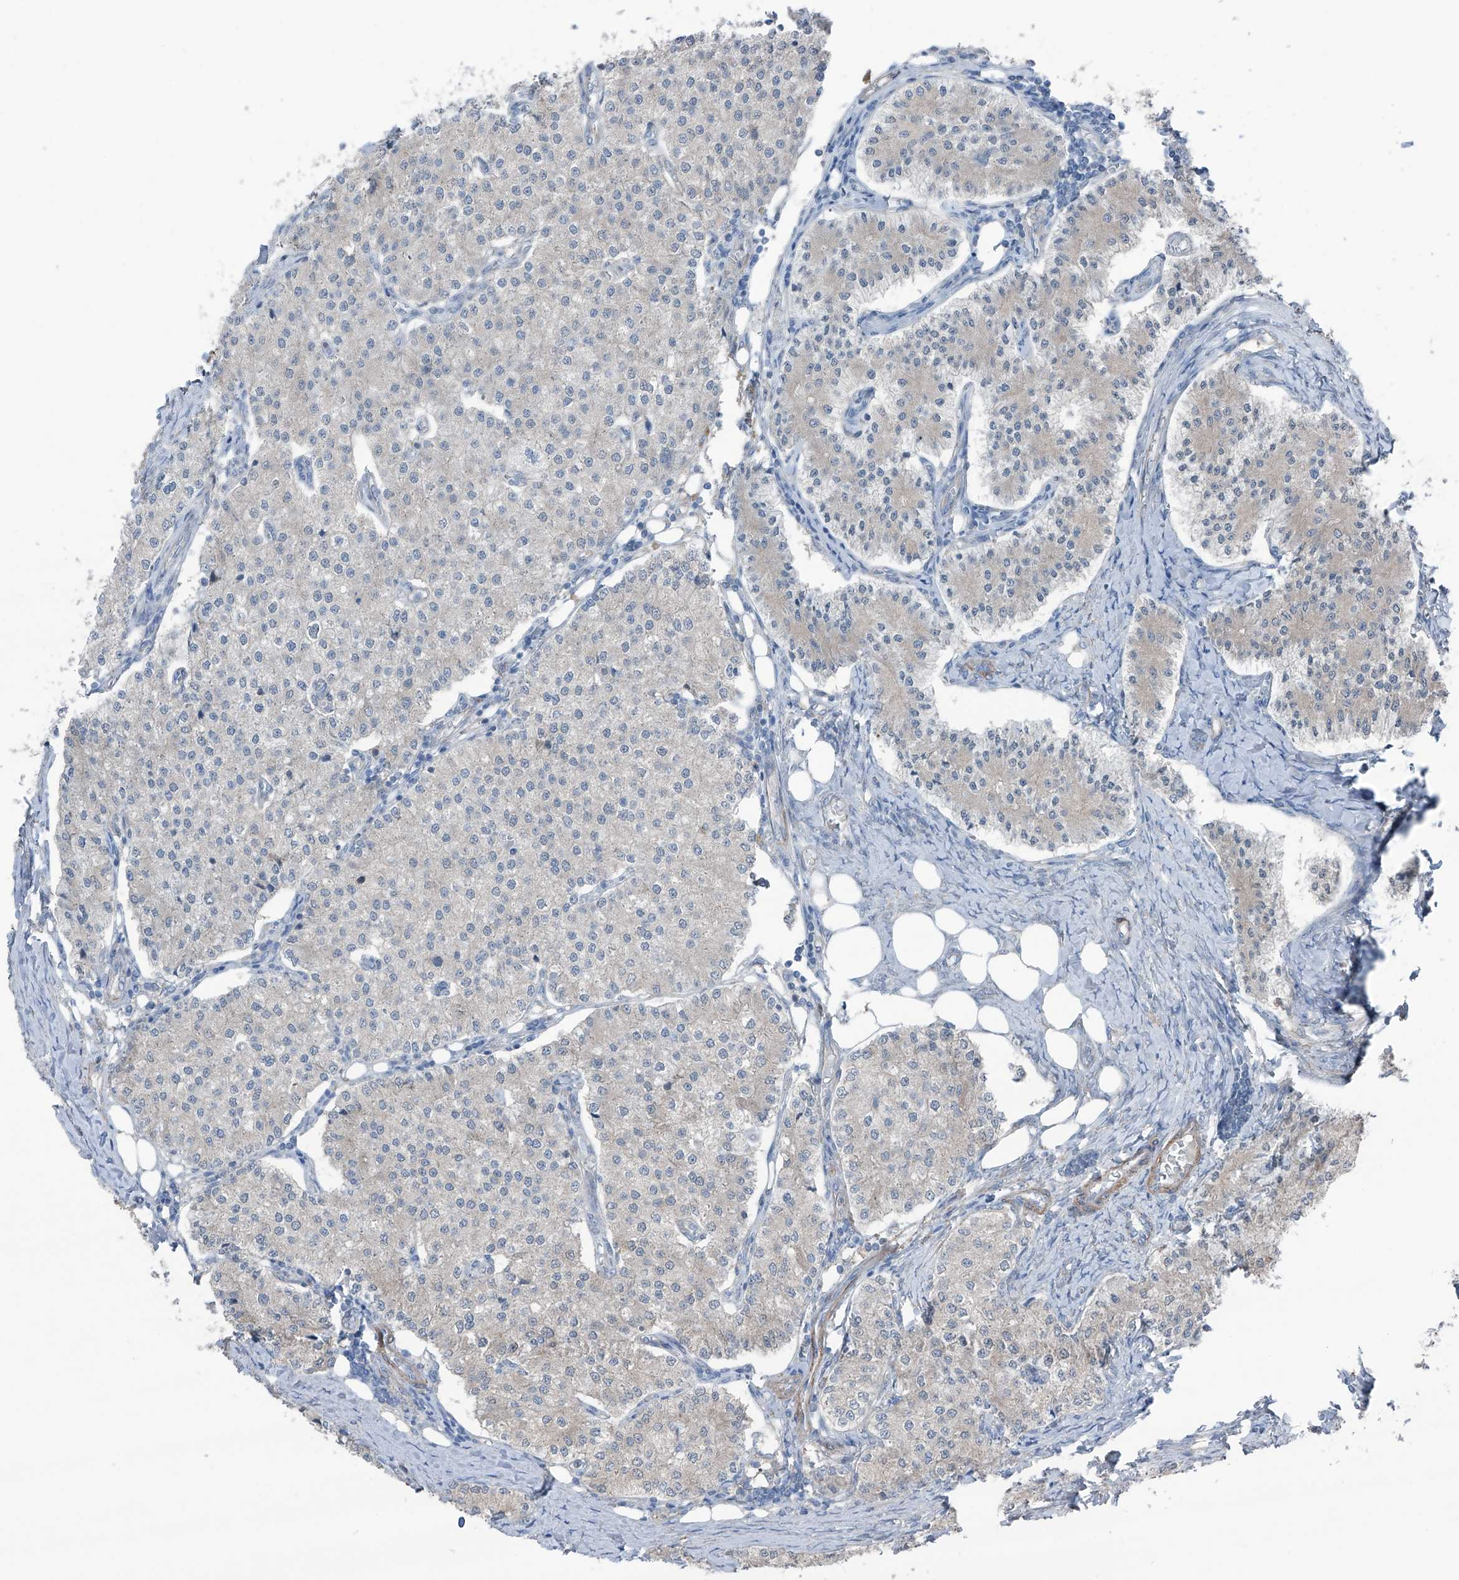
{"staining": {"intensity": "negative", "quantity": "none", "location": "none"}, "tissue": "carcinoid", "cell_type": "Tumor cells", "image_type": "cancer", "snomed": [{"axis": "morphology", "description": "Carcinoid, malignant, NOS"}, {"axis": "topography", "description": "Colon"}], "caption": "The micrograph reveals no significant positivity in tumor cells of carcinoid (malignant). Nuclei are stained in blue.", "gene": "HSPB11", "patient": {"sex": "female", "age": 52}}